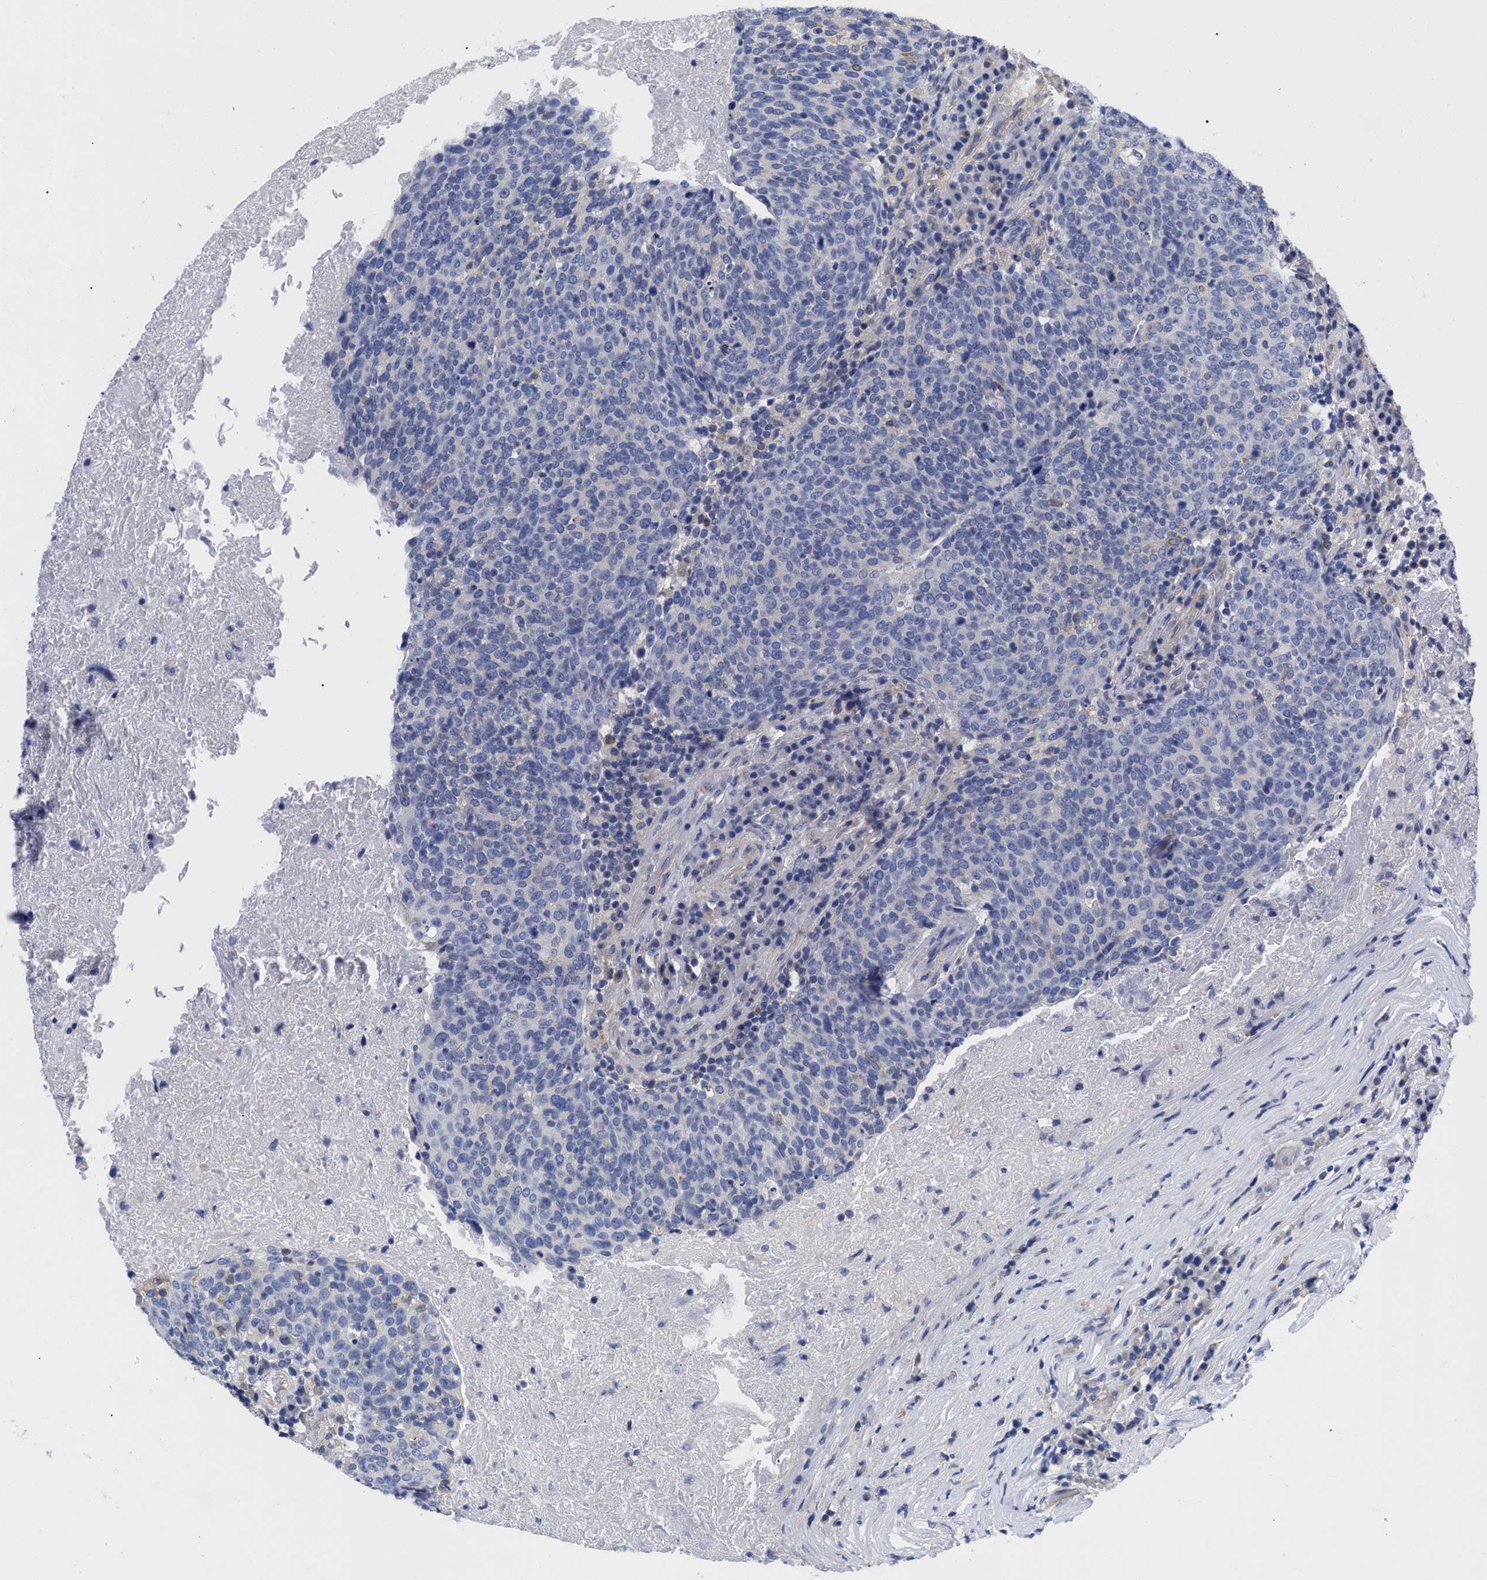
{"staining": {"intensity": "weak", "quantity": "<25%", "location": "cytoplasmic/membranous,nuclear"}, "tissue": "head and neck cancer", "cell_type": "Tumor cells", "image_type": "cancer", "snomed": [{"axis": "morphology", "description": "Squamous cell carcinoma, NOS"}, {"axis": "morphology", "description": "Squamous cell carcinoma, metastatic, NOS"}, {"axis": "topography", "description": "Lymph node"}, {"axis": "topography", "description": "Head-Neck"}], "caption": "Human head and neck squamous cell carcinoma stained for a protein using IHC reveals no positivity in tumor cells.", "gene": "IRAG2", "patient": {"sex": "male", "age": 62}}